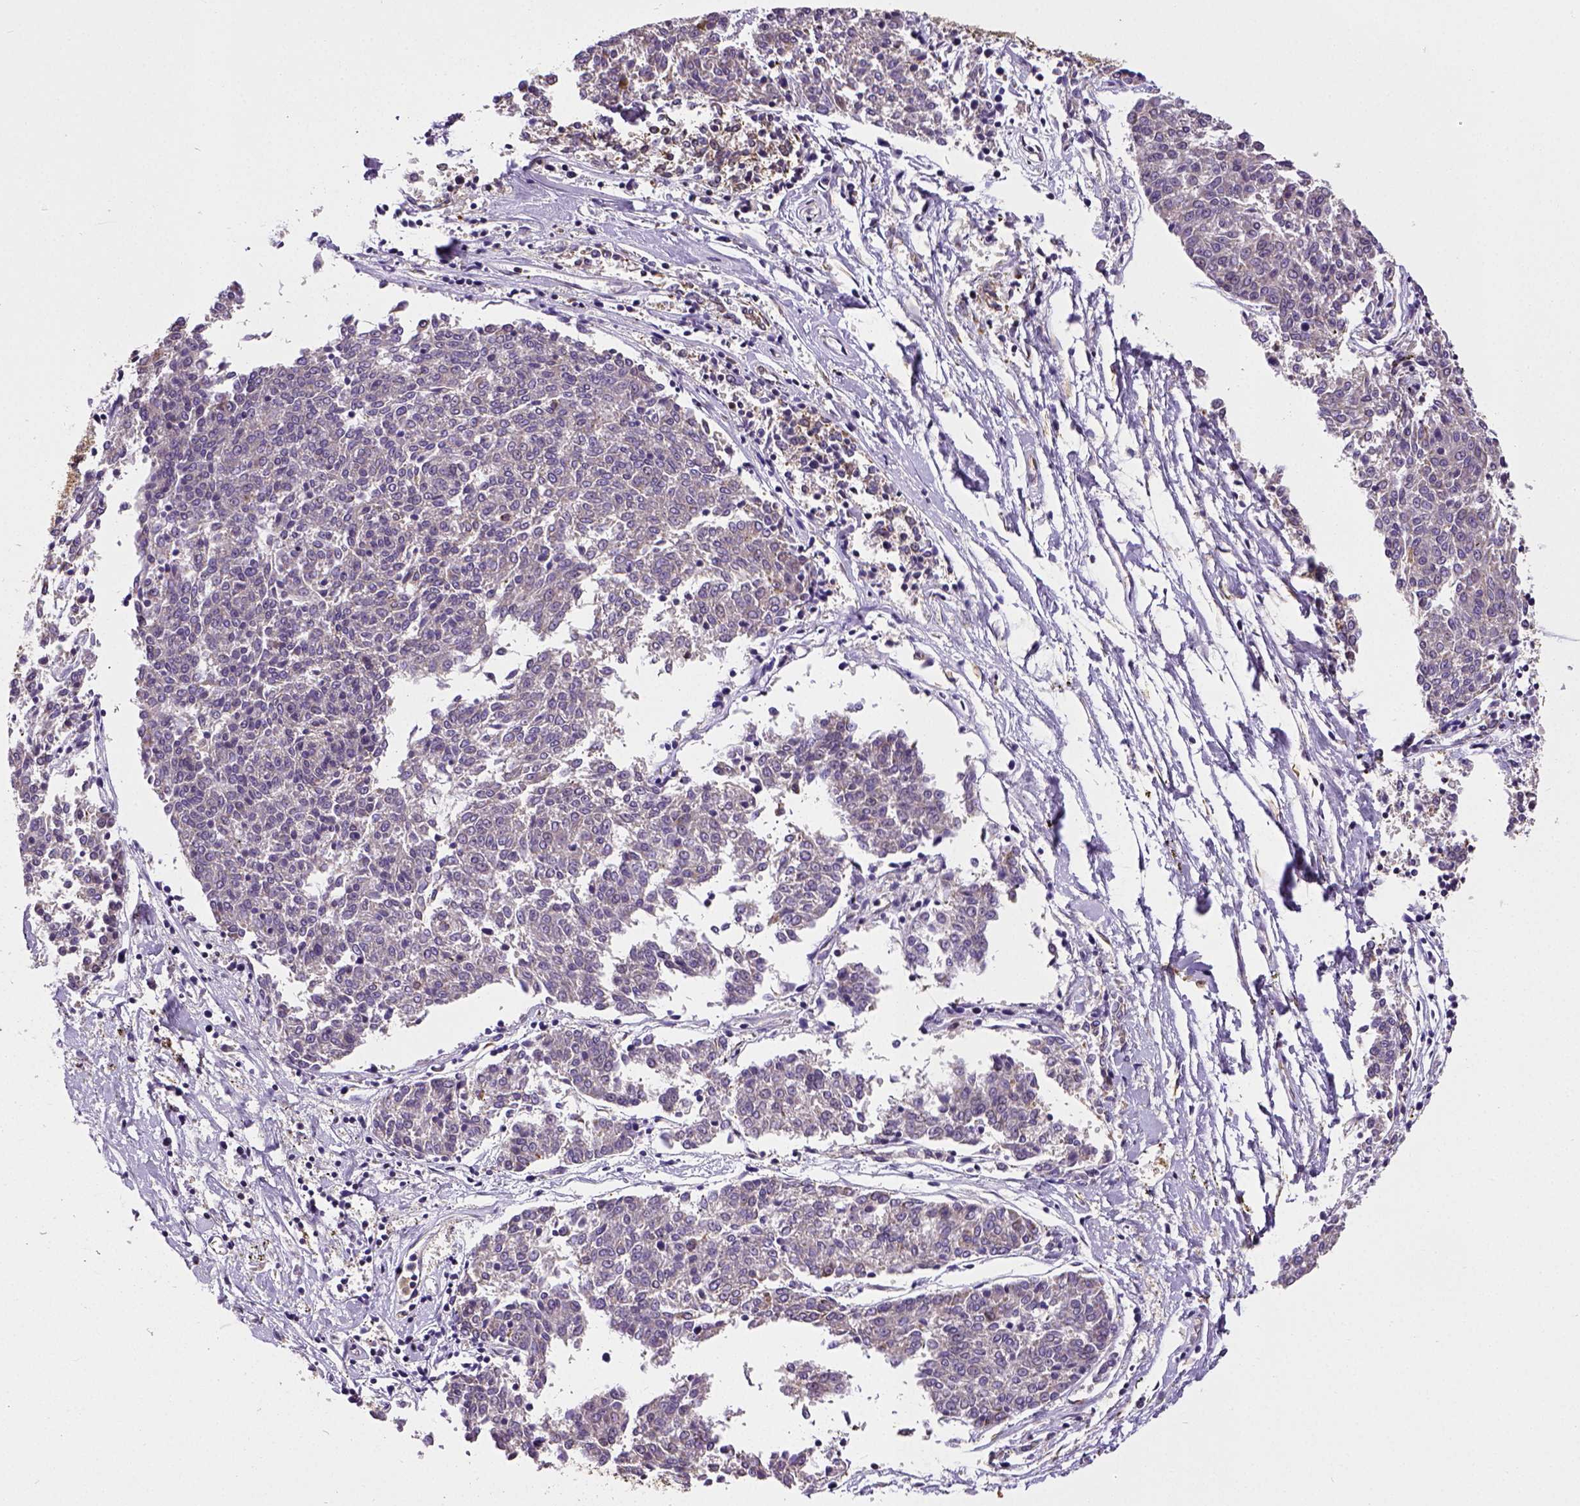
{"staining": {"intensity": "weak", "quantity": "<25%", "location": "cytoplasmic/membranous"}, "tissue": "melanoma", "cell_type": "Tumor cells", "image_type": "cancer", "snomed": [{"axis": "morphology", "description": "Malignant melanoma, NOS"}, {"axis": "topography", "description": "Skin"}], "caption": "The micrograph exhibits no significant staining in tumor cells of malignant melanoma.", "gene": "MTDH", "patient": {"sex": "female", "age": 72}}